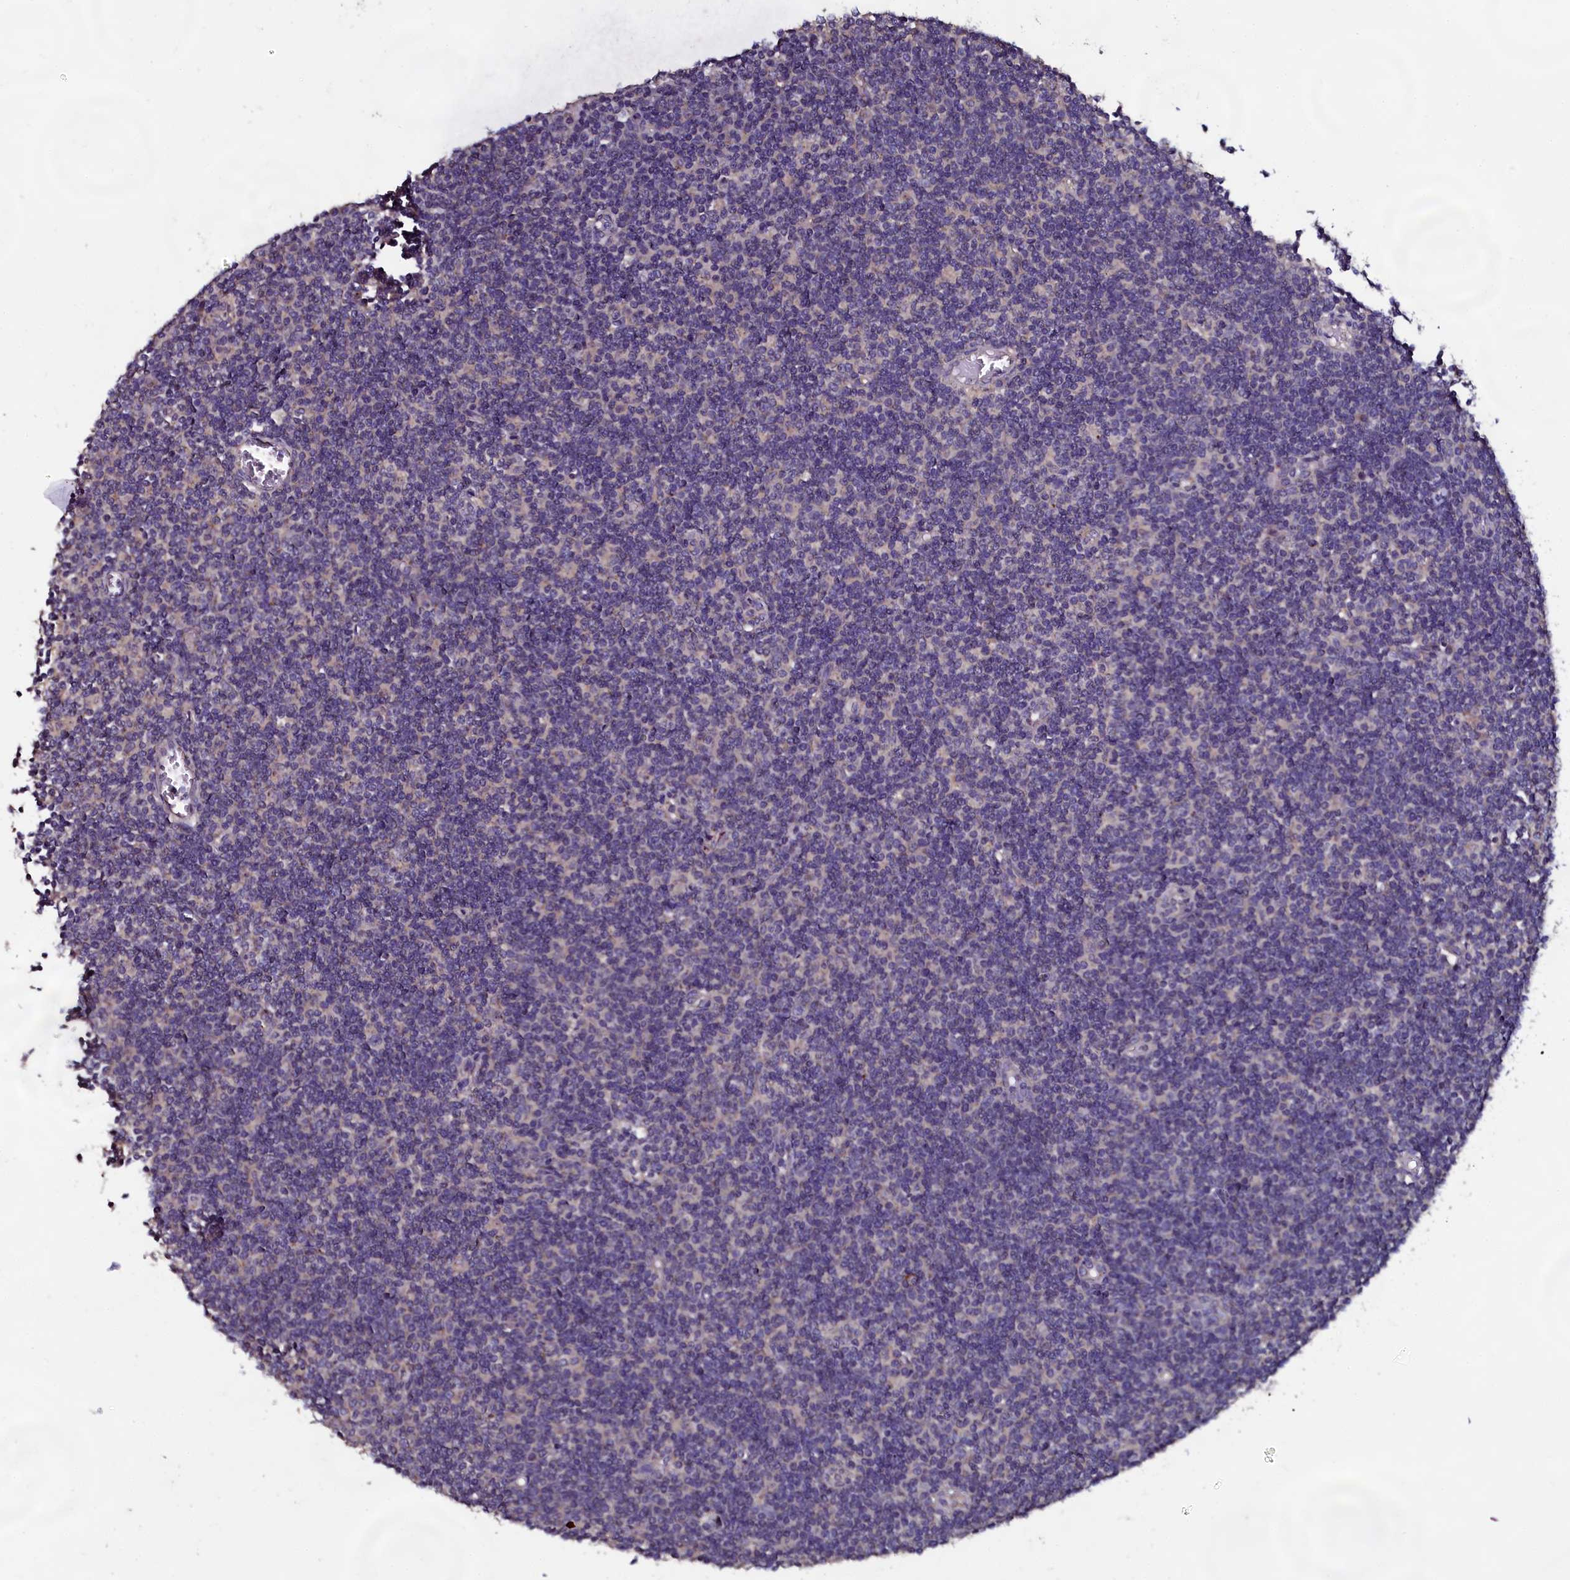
{"staining": {"intensity": "negative", "quantity": "none", "location": "none"}, "tissue": "lymph node", "cell_type": "Germinal center cells", "image_type": "normal", "snomed": [{"axis": "morphology", "description": "Normal tissue, NOS"}, {"axis": "topography", "description": "Lymph node"}], "caption": "IHC of normal lymph node shows no positivity in germinal center cells.", "gene": "USPL1", "patient": {"sex": "female", "age": 55}}